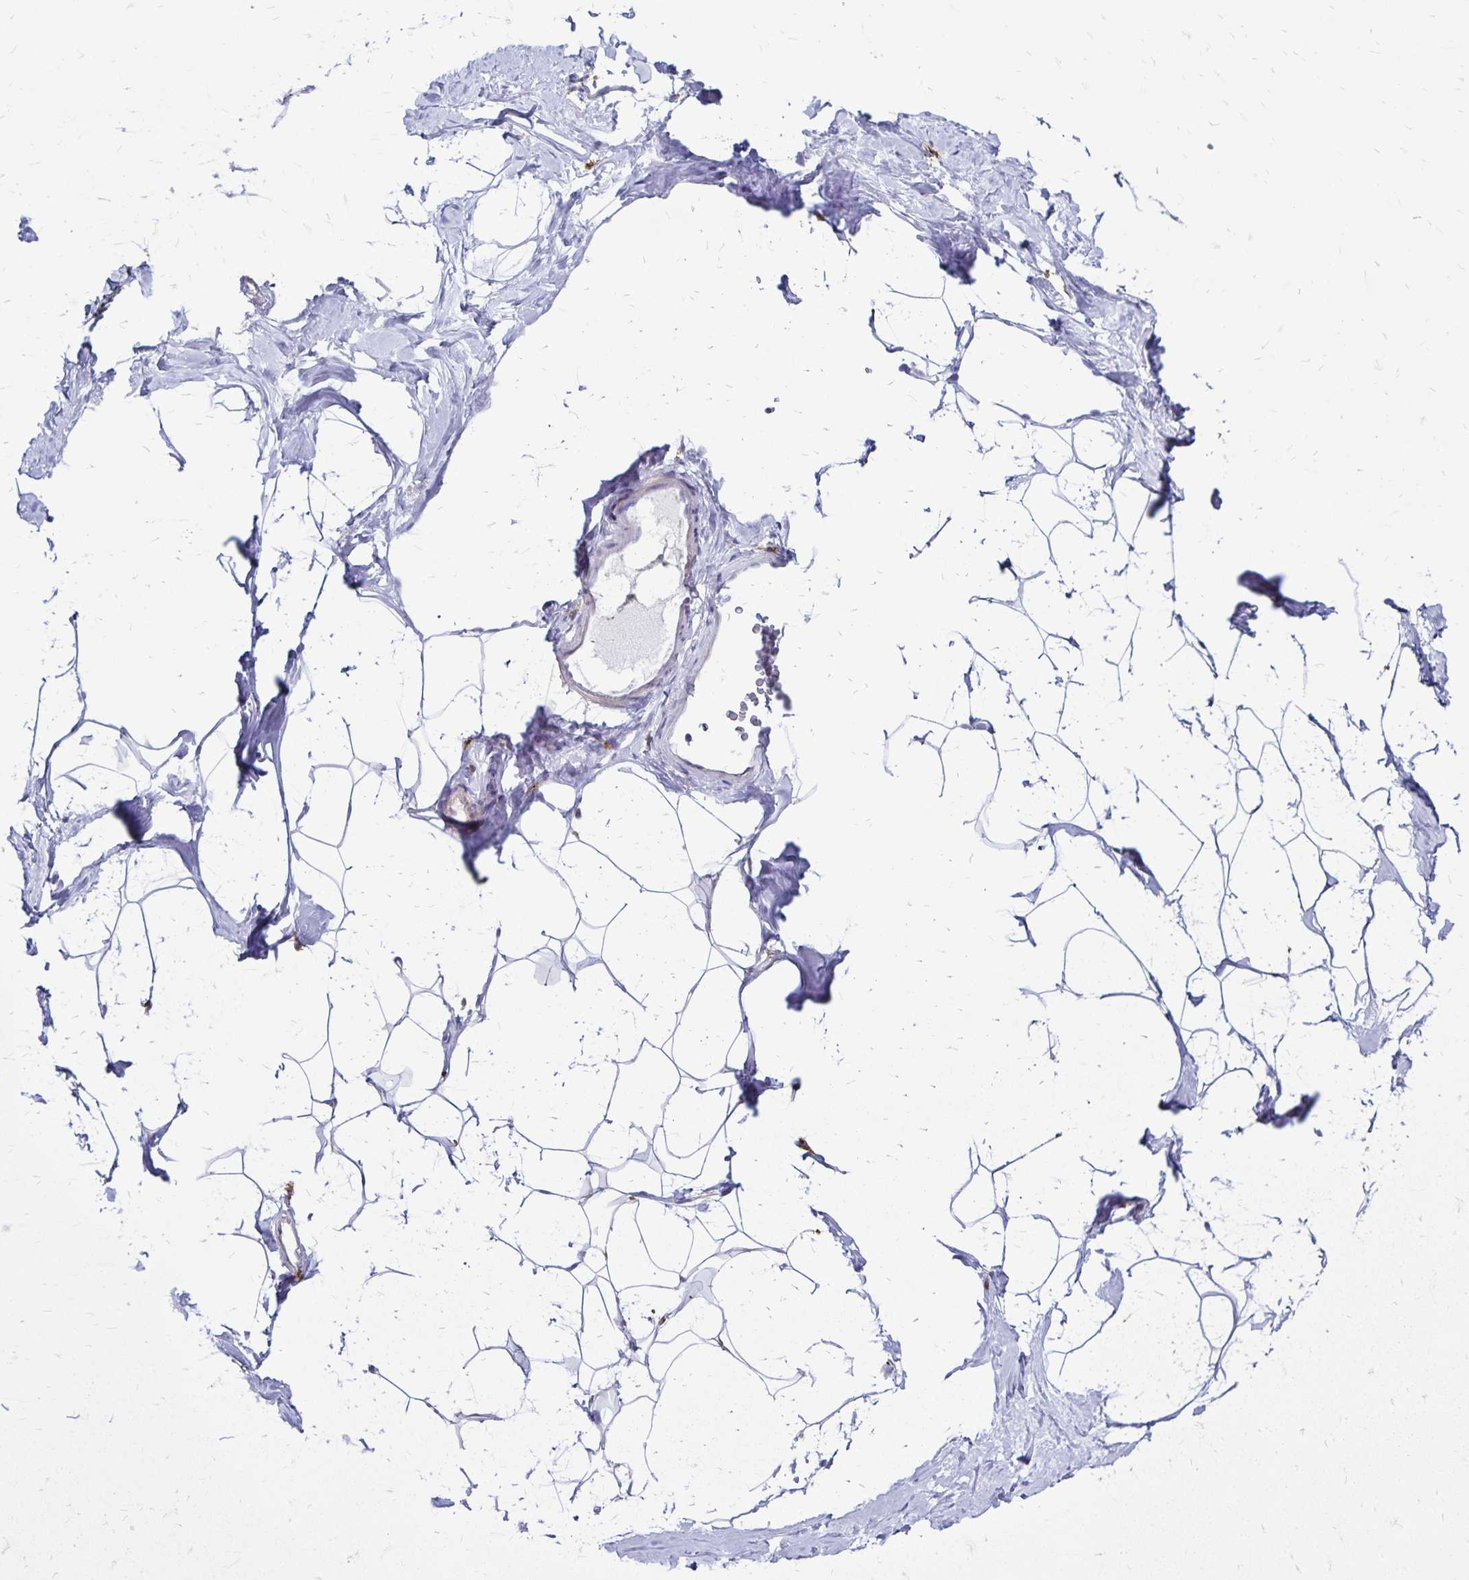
{"staining": {"intensity": "negative", "quantity": "none", "location": "none"}, "tissue": "breast", "cell_type": "Adipocytes", "image_type": "normal", "snomed": [{"axis": "morphology", "description": "Normal tissue, NOS"}, {"axis": "topography", "description": "Breast"}], "caption": "IHC of benign human breast reveals no expression in adipocytes. The staining was performed using DAB (3,3'-diaminobenzidine) to visualize the protein expression in brown, while the nuclei were stained in blue with hematoxylin (Magnification: 20x).", "gene": "TNS3", "patient": {"sex": "female", "age": 32}}